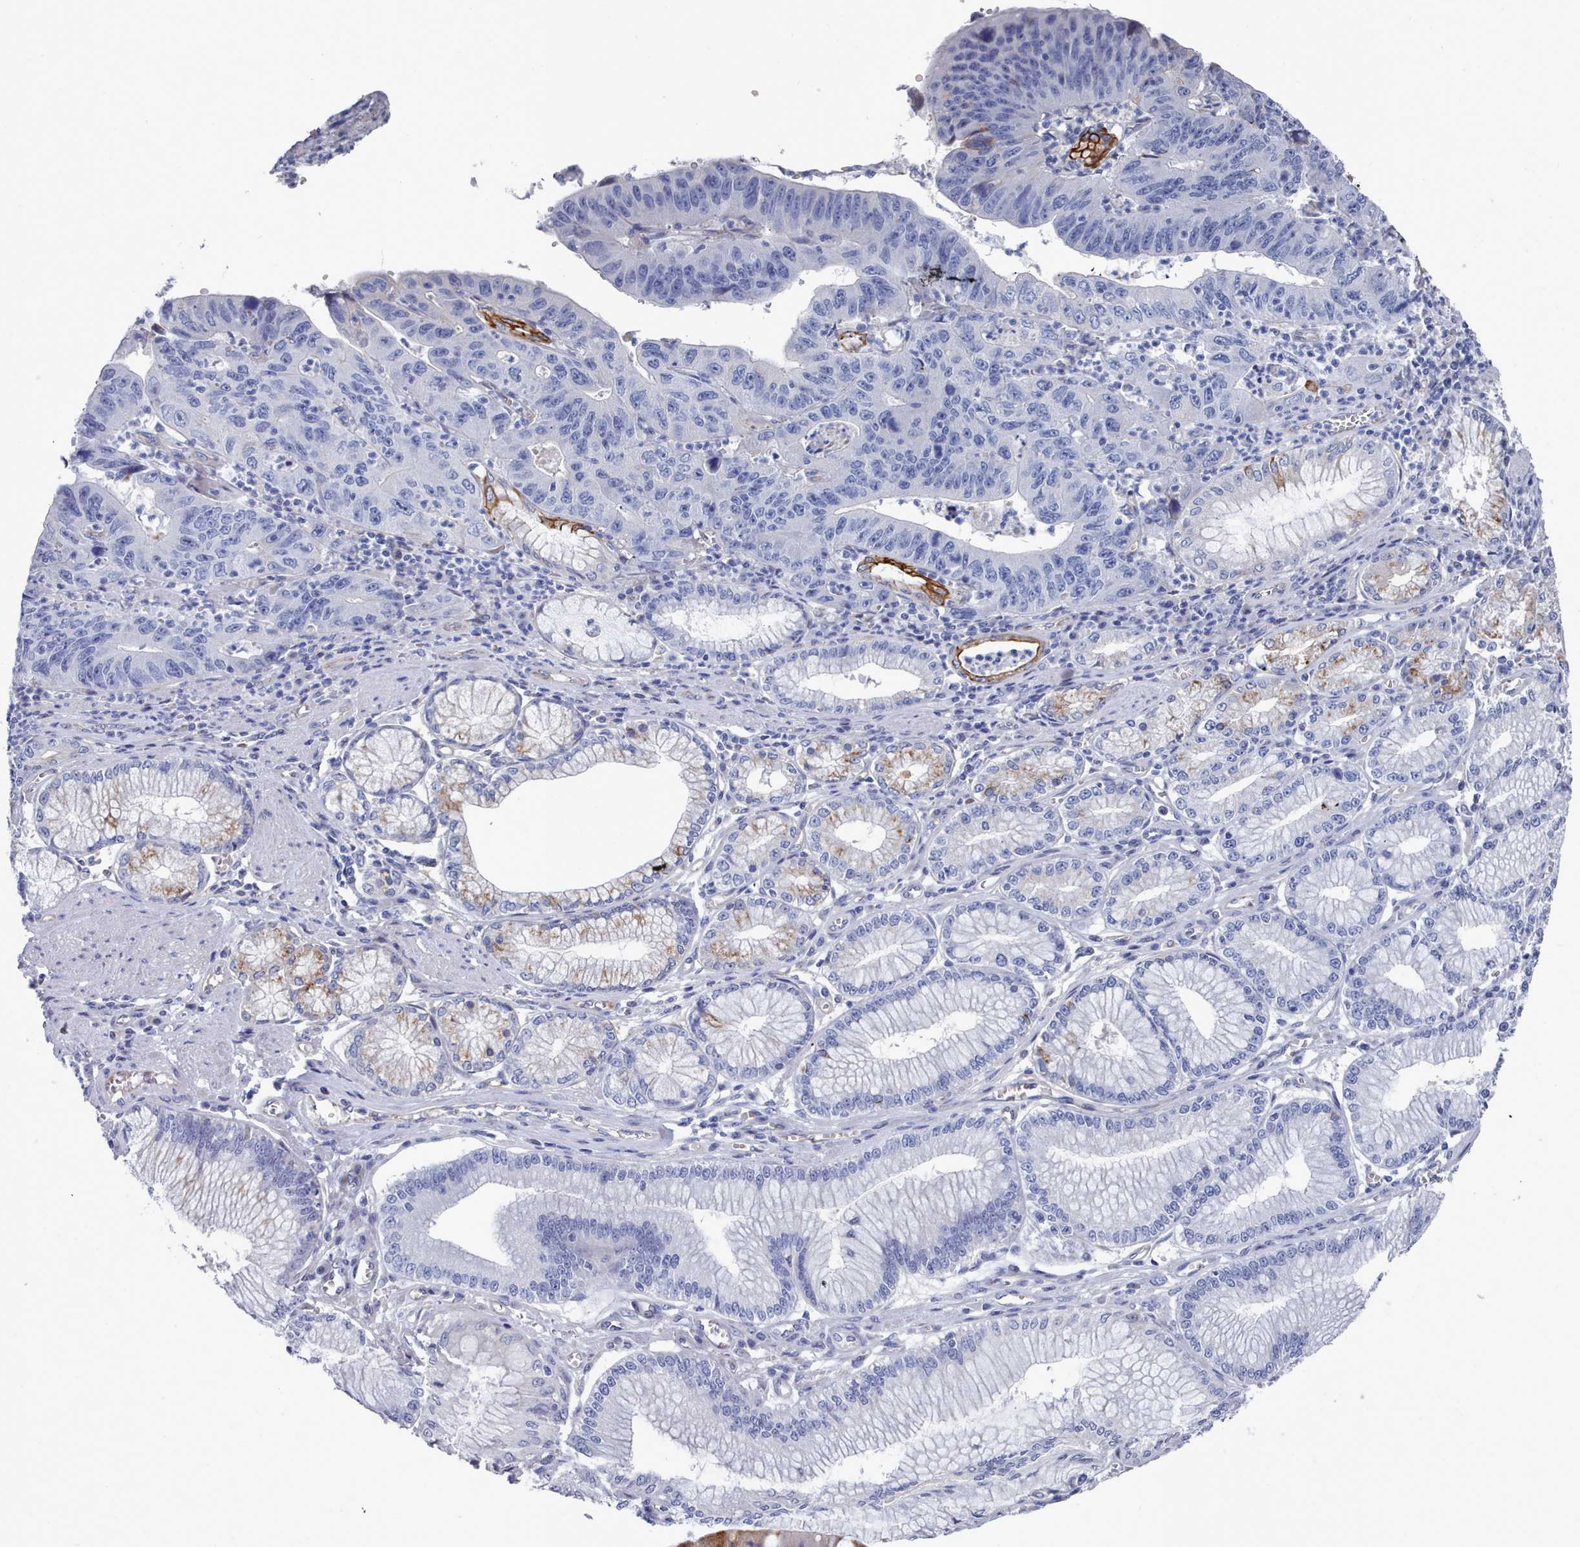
{"staining": {"intensity": "negative", "quantity": "none", "location": "none"}, "tissue": "stomach cancer", "cell_type": "Tumor cells", "image_type": "cancer", "snomed": [{"axis": "morphology", "description": "Adenocarcinoma, NOS"}, {"axis": "topography", "description": "Stomach"}], "caption": "DAB immunohistochemical staining of stomach adenocarcinoma exhibits no significant staining in tumor cells.", "gene": "PDE4C", "patient": {"sex": "male", "age": 59}}